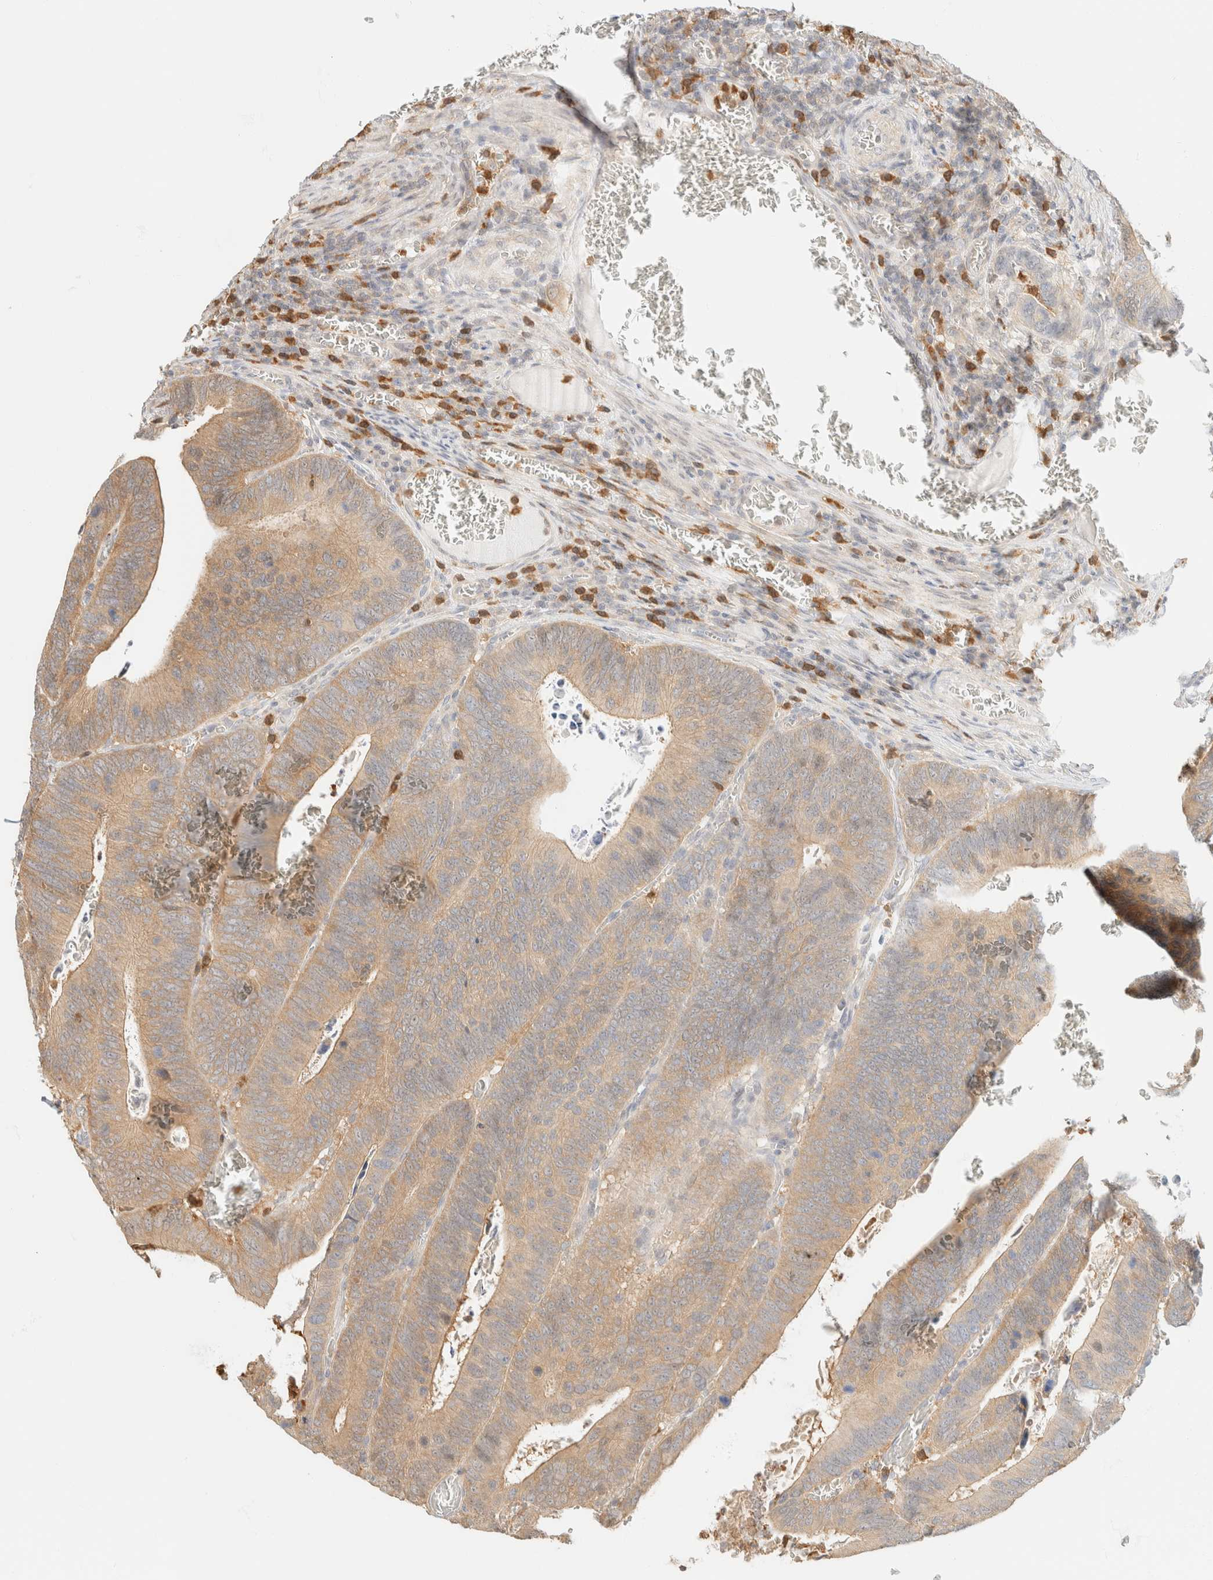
{"staining": {"intensity": "weak", "quantity": ">75%", "location": "cytoplasmic/membranous"}, "tissue": "colorectal cancer", "cell_type": "Tumor cells", "image_type": "cancer", "snomed": [{"axis": "morphology", "description": "Inflammation, NOS"}, {"axis": "morphology", "description": "Adenocarcinoma, NOS"}, {"axis": "topography", "description": "Colon"}], "caption": "Tumor cells exhibit low levels of weak cytoplasmic/membranous staining in approximately >75% of cells in adenocarcinoma (colorectal).", "gene": "GPI", "patient": {"sex": "male", "age": 72}}